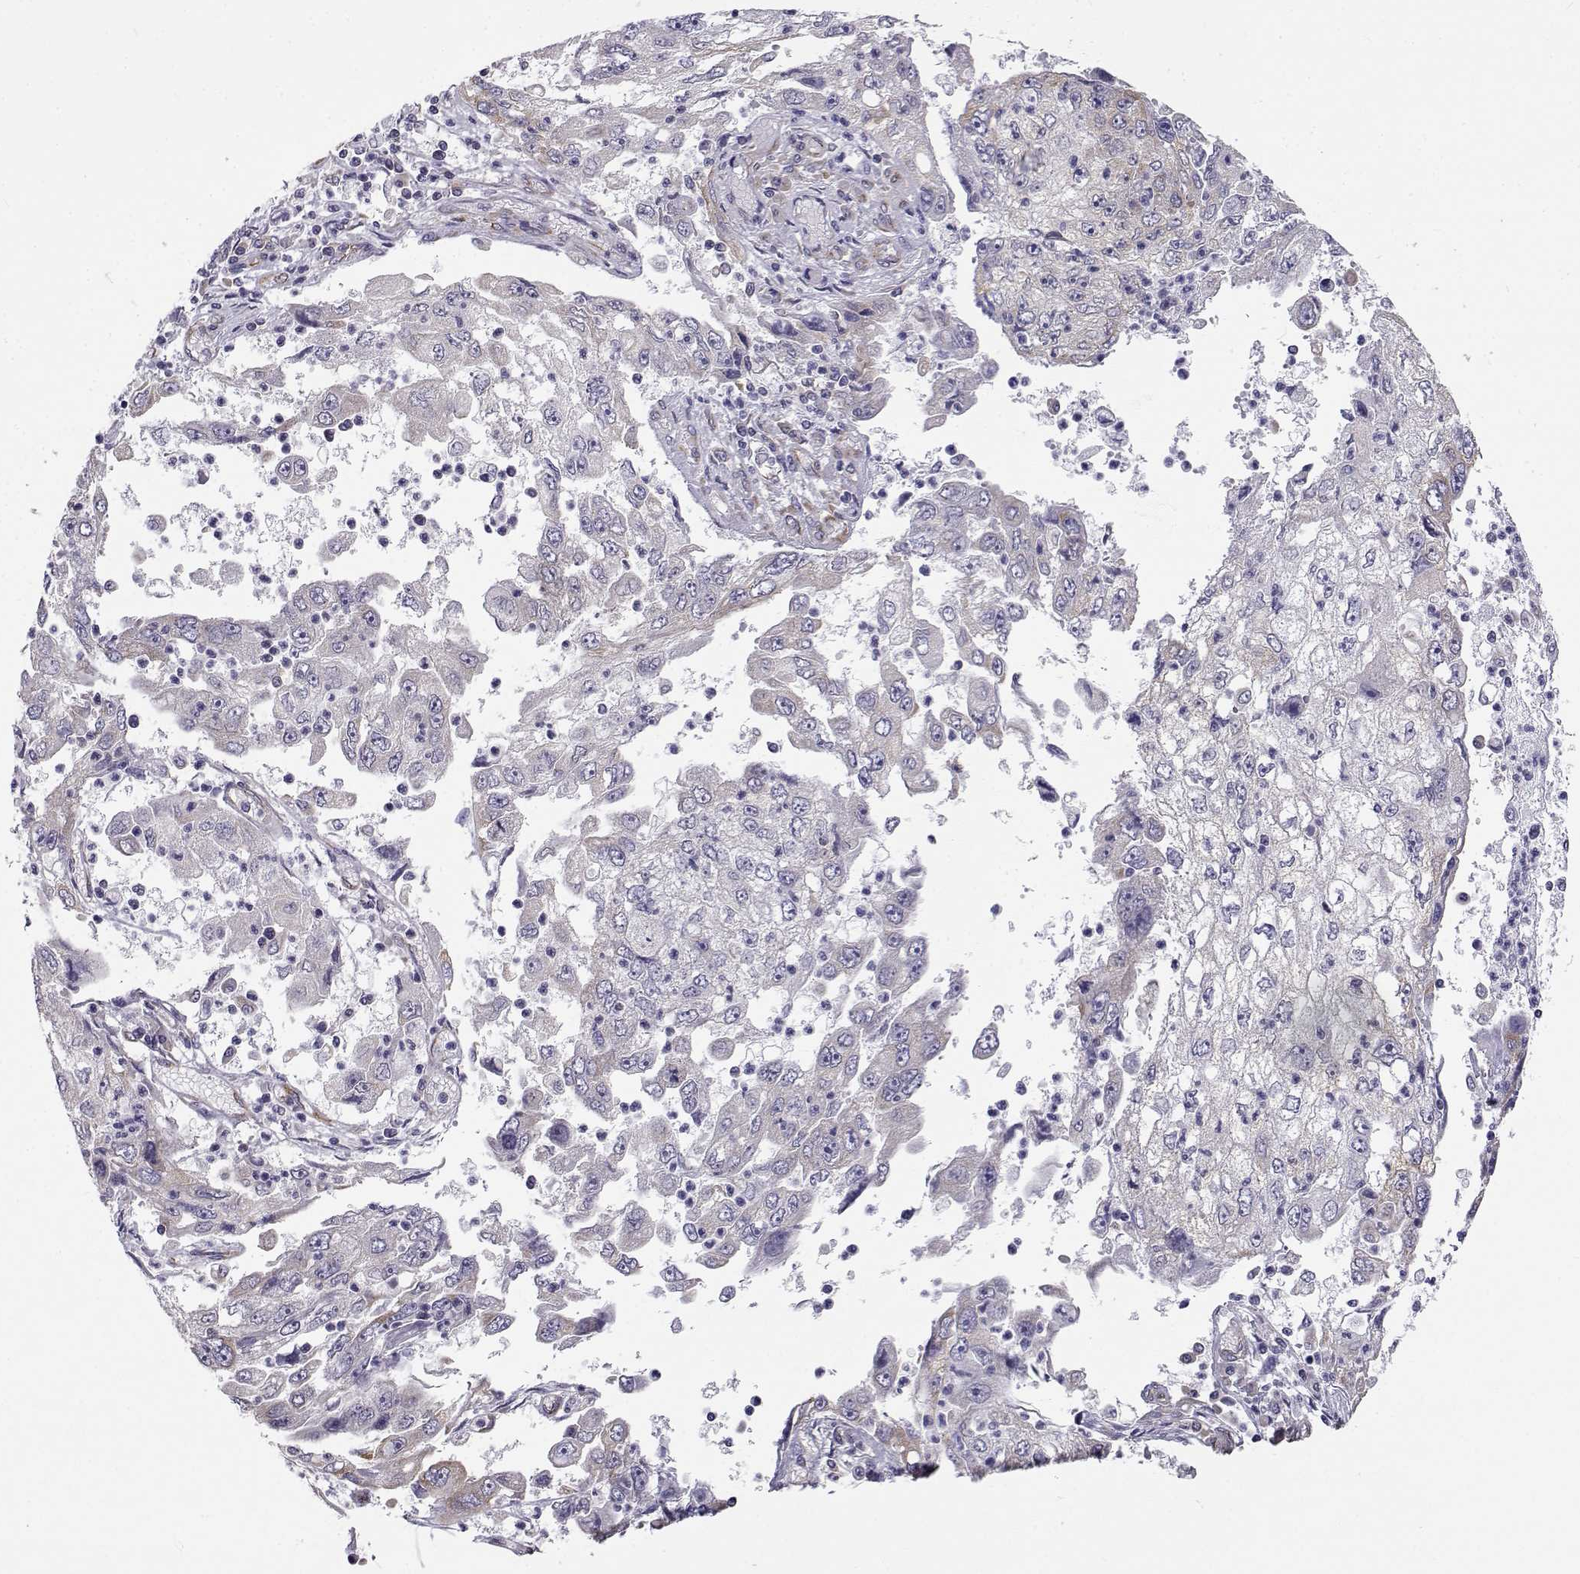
{"staining": {"intensity": "negative", "quantity": "none", "location": "none"}, "tissue": "cervical cancer", "cell_type": "Tumor cells", "image_type": "cancer", "snomed": [{"axis": "morphology", "description": "Squamous cell carcinoma, NOS"}, {"axis": "topography", "description": "Cervix"}], "caption": "Micrograph shows no significant protein expression in tumor cells of cervical cancer (squamous cell carcinoma).", "gene": "BEND6", "patient": {"sex": "female", "age": 36}}